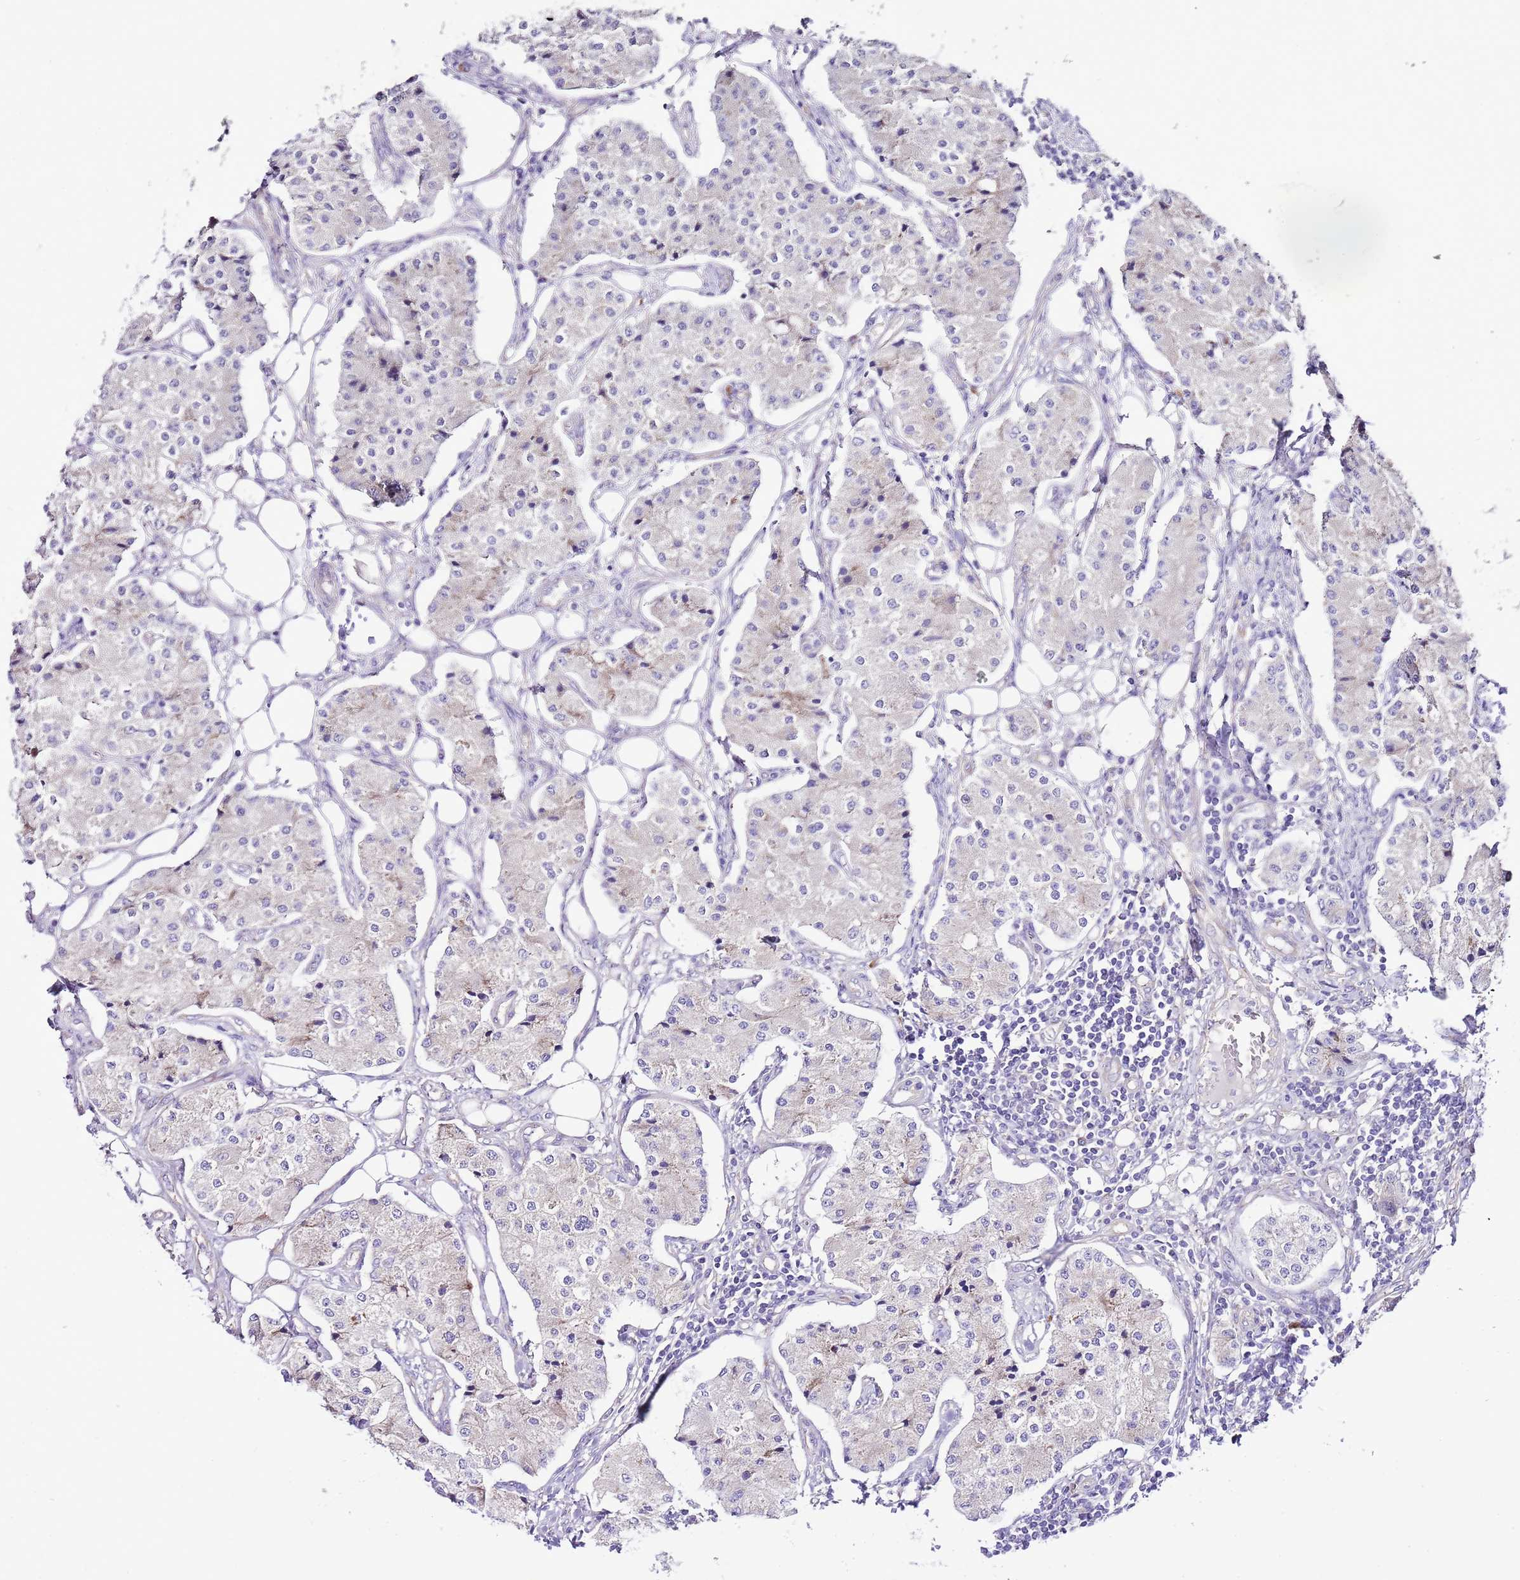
{"staining": {"intensity": "negative", "quantity": "none", "location": "none"}, "tissue": "carcinoid", "cell_type": "Tumor cells", "image_type": "cancer", "snomed": [{"axis": "morphology", "description": "Carcinoid, malignant, NOS"}, {"axis": "topography", "description": "Colon"}], "caption": "There is no significant positivity in tumor cells of carcinoid.", "gene": "RPS10", "patient": {"sex": "female", "age": 52}}